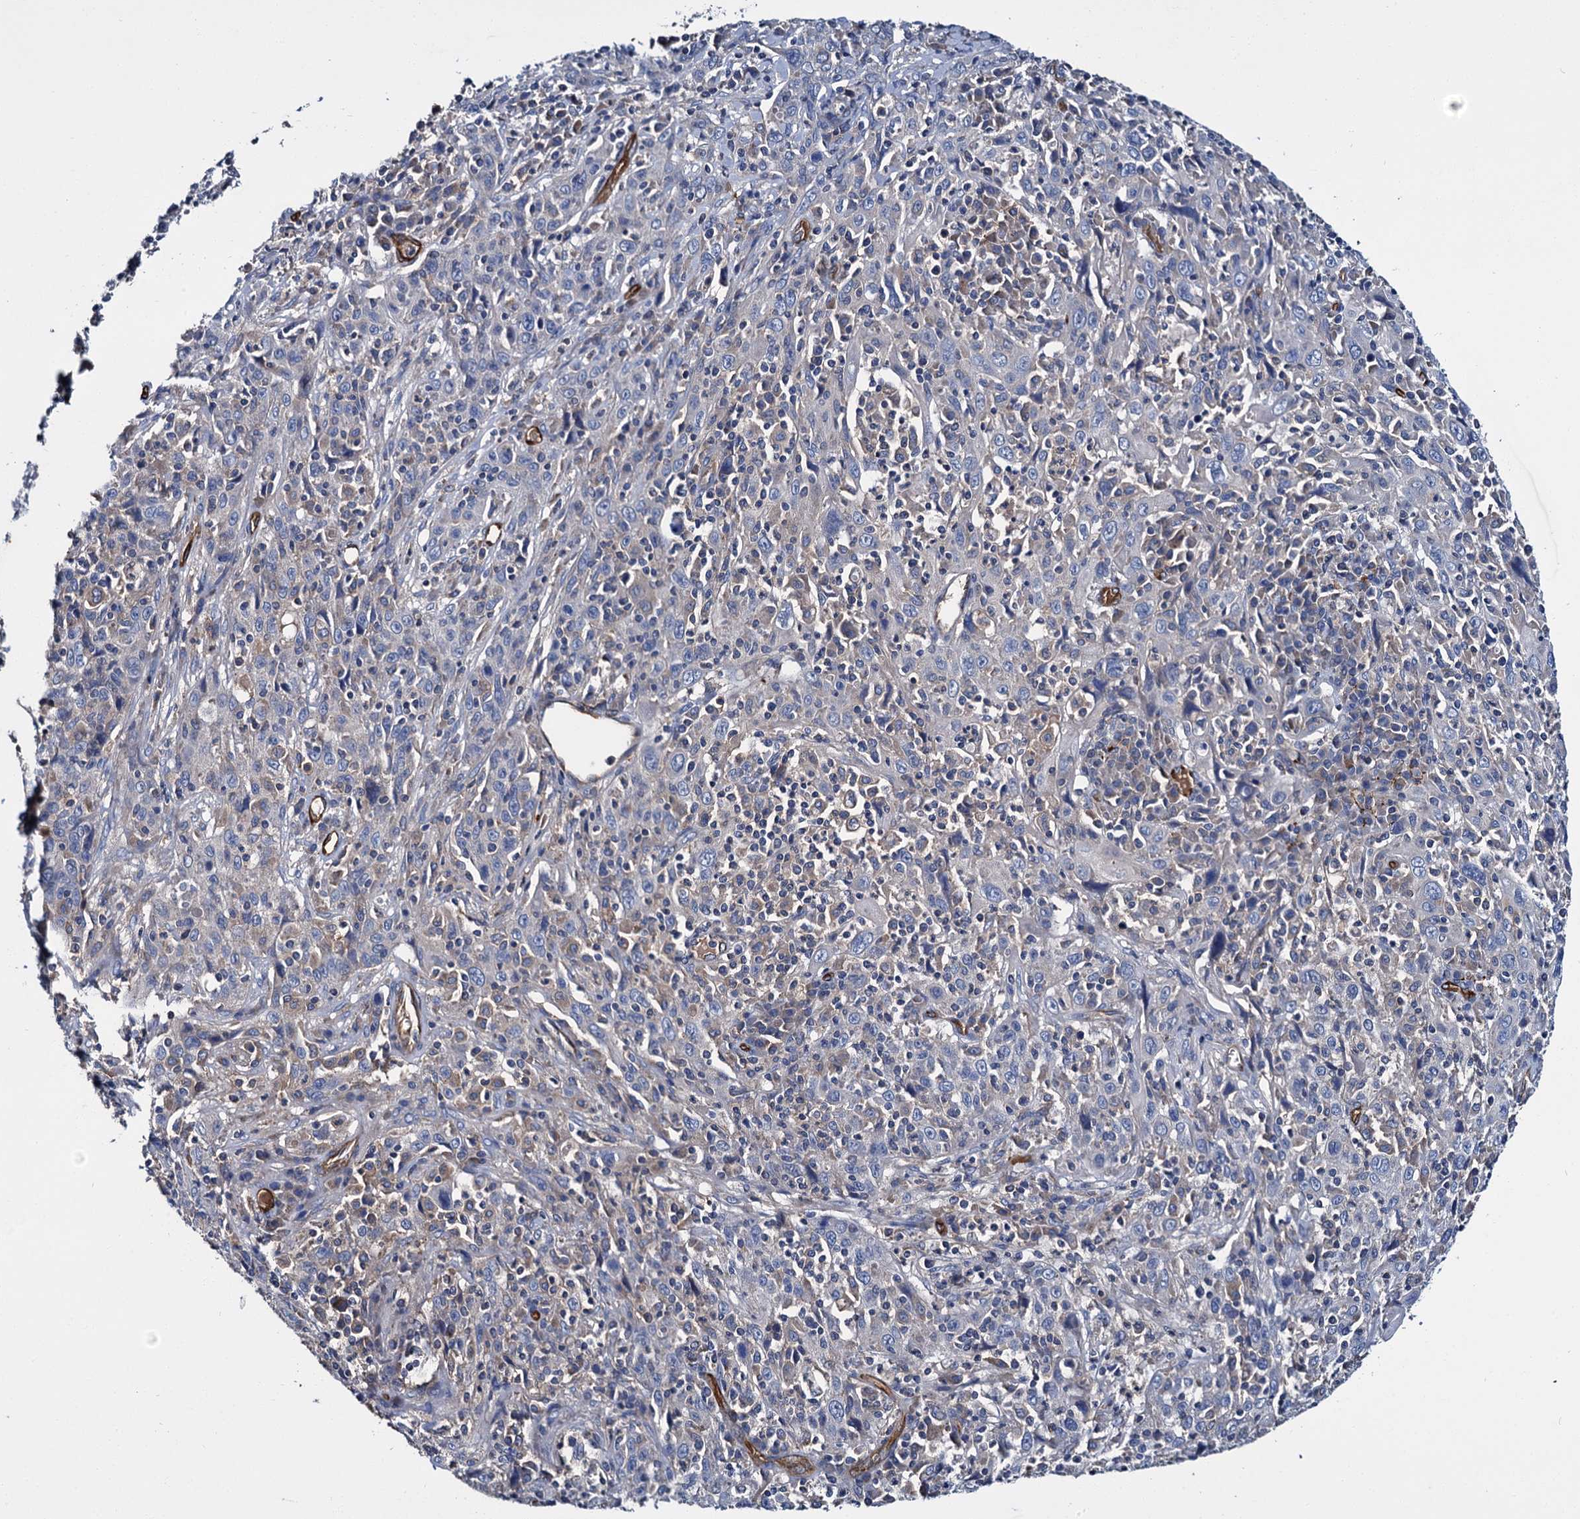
{"staining": {"intensity": "negative", "quantity": "none", "location": "none"}, "tissue": "cervical cancer", "cell_type": "Tumor cells", "image_type": "cancer", "snomed": [{"axis": "morphology", "description": "Squamous cell carcinoma, NOS"}, {"axis": "topography", "description": "Cervix"}], "caption": "Cervical cancer (squamous cell carcinoma) was stained to show a protein in brown. There is no significant positivity in tumor cells. (Brightfield microscopy of DAB (3,3'-diaminobenzidine) IHC at high magnification).", "gene": "CACNA1C", "patient": {"sex": "female", "age": 46}}